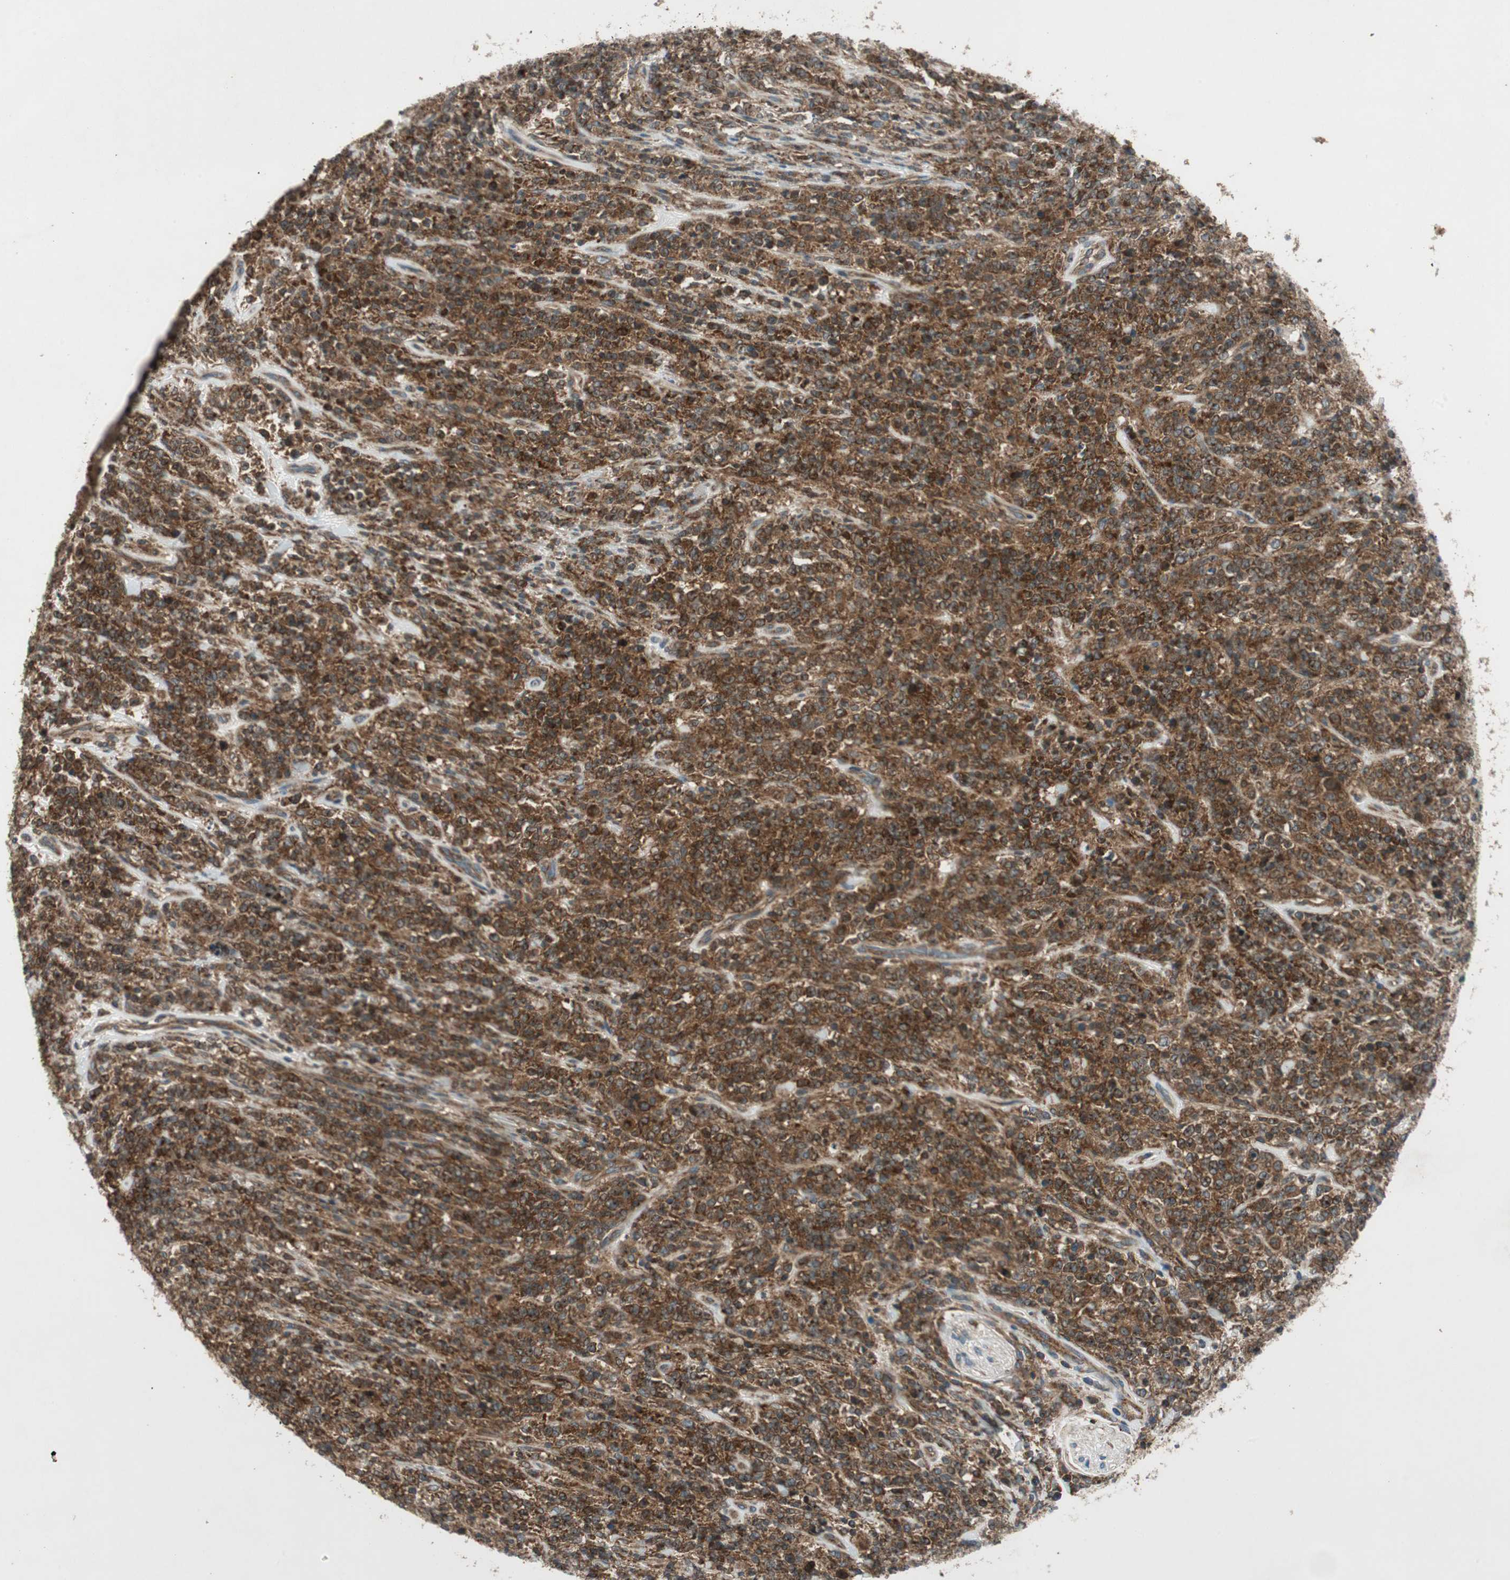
{"staining": {"intensity": "strong", "quantity": ">75%", "location": "cytoplasmic/membranous"}, "tissue": "lymphoma", "cell_type": "Tumor cells", "image_type": "cancer", "snomed": [{"axis": "morphology", "description": "Malignant lymphoma, non-Hodgkin's type, High grade"}, {"axis": "topography", "description": "Soft tissue"}], "caption": "The micrograph reveals staining of high-grade malignant lymphoma, non-Hodgkin's type, revealing strong cytoplasmic/membranous protein positivity (brown color) within tumor cells. (DAB (3,3'-diaminobenzidine) IHC with brightfield microscopy, high magnification).", "gene": "CHADL", "patient": {"sex": "male", "age": 18}}